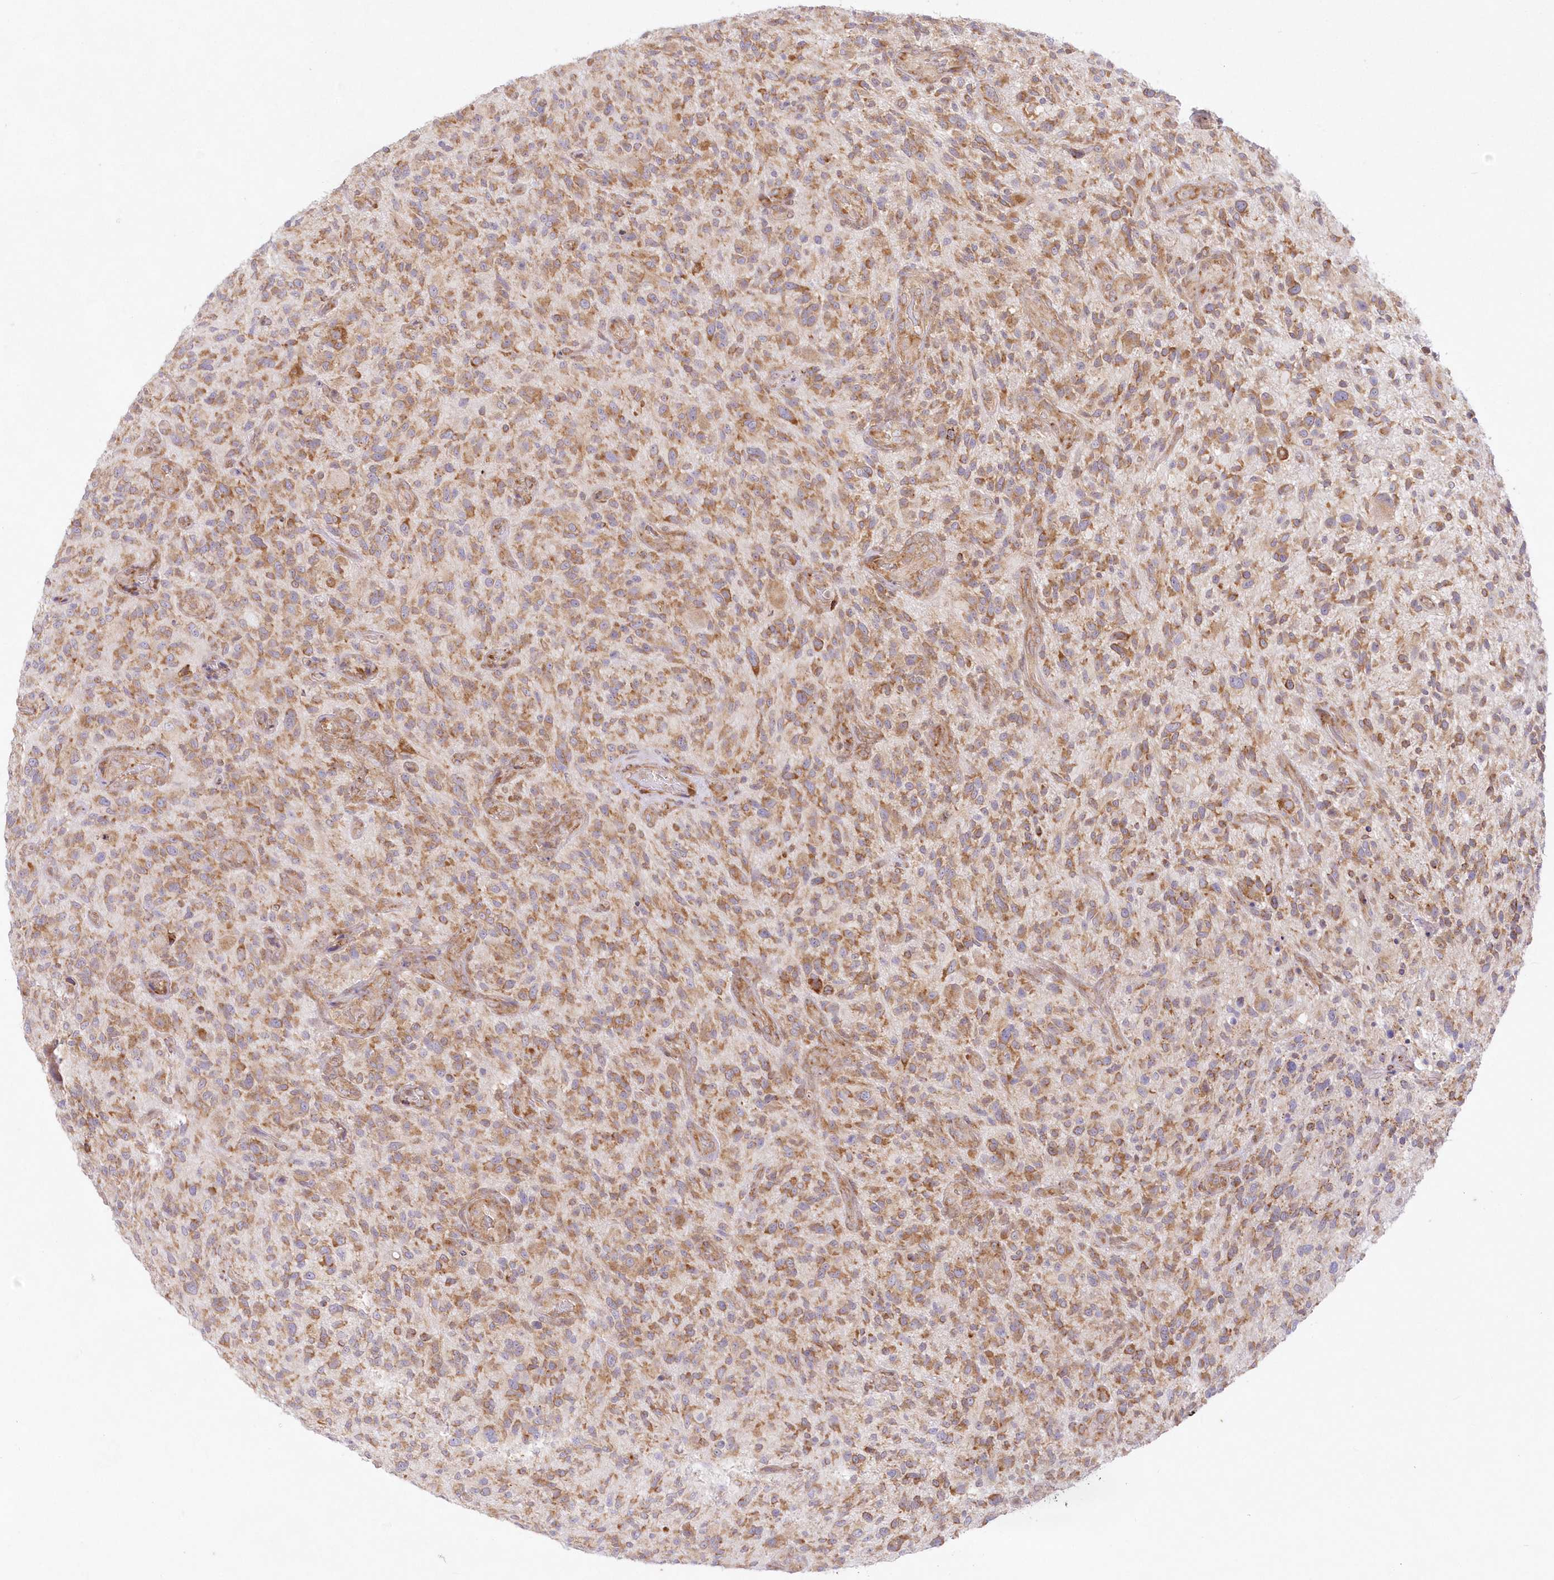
{"staining": {"intensity": "moderate", "quantity": ">75%", "location": "cytoplasmic/membranous"}, "tissue": "glioma", "cell_type": "Tumor cells", "image_type": "cancer", "snomed": [{"axis": "morphology", "description": "Glioma, malignant, High grade"}, {"axis": "topography", "description": "Brain"}], "caption": "The immunohistochemical stain highlights moderate cytoplasmic/membranous positivity in tumor cells of glioma tissue. The staining is performed using DAB (3,3'-diaminobenzidine) brown chromogen to label protein expression. The nuclei are counter-stained blue using hematoxylin.", "gene": "RNPEP", "patient": {"sex": "male", "age": 47}}